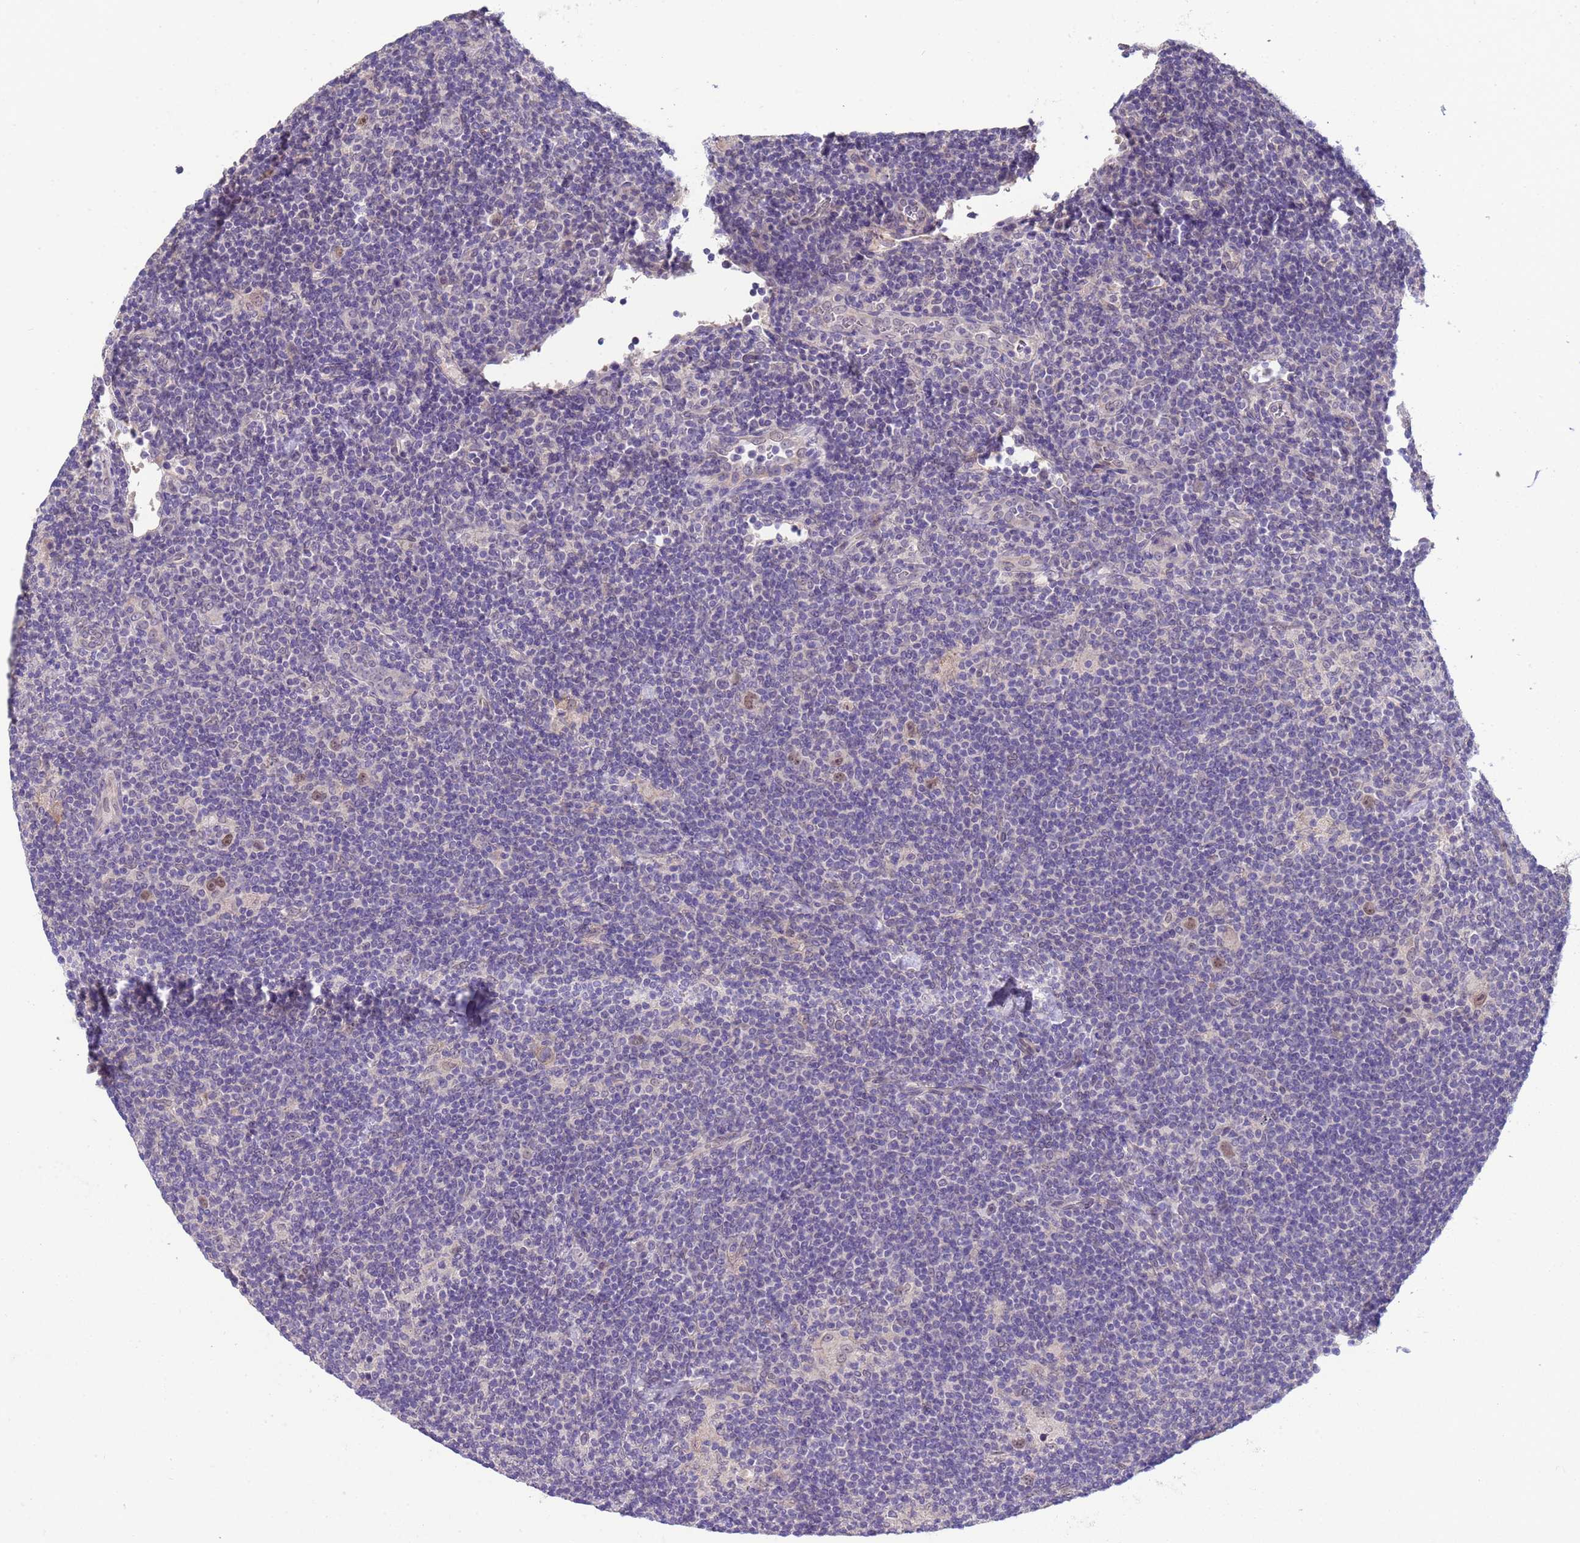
{"staining": {"intensity": "moderate", "quantity": "25%-75%", "location": "nuclear"}, "tissue": "lymphoma", "cell_type": "Tumor cells", "image_type": "cancer", "snomed": [{"axis": "morphology", "description": "Hodgkin's disease, NOS"}, {"axis": "topography", "description": "Lymph node"}], "caption": "This micrograph exhibits lymphoma stained with immunohistochemistry to label a protein in brown. The nuclear of tumor cells show moderate positivity for the protein. Nuclei are counter-stained blue.", "gene": "TRMT10A", "patient": {"sex": "female", "age": 57}}